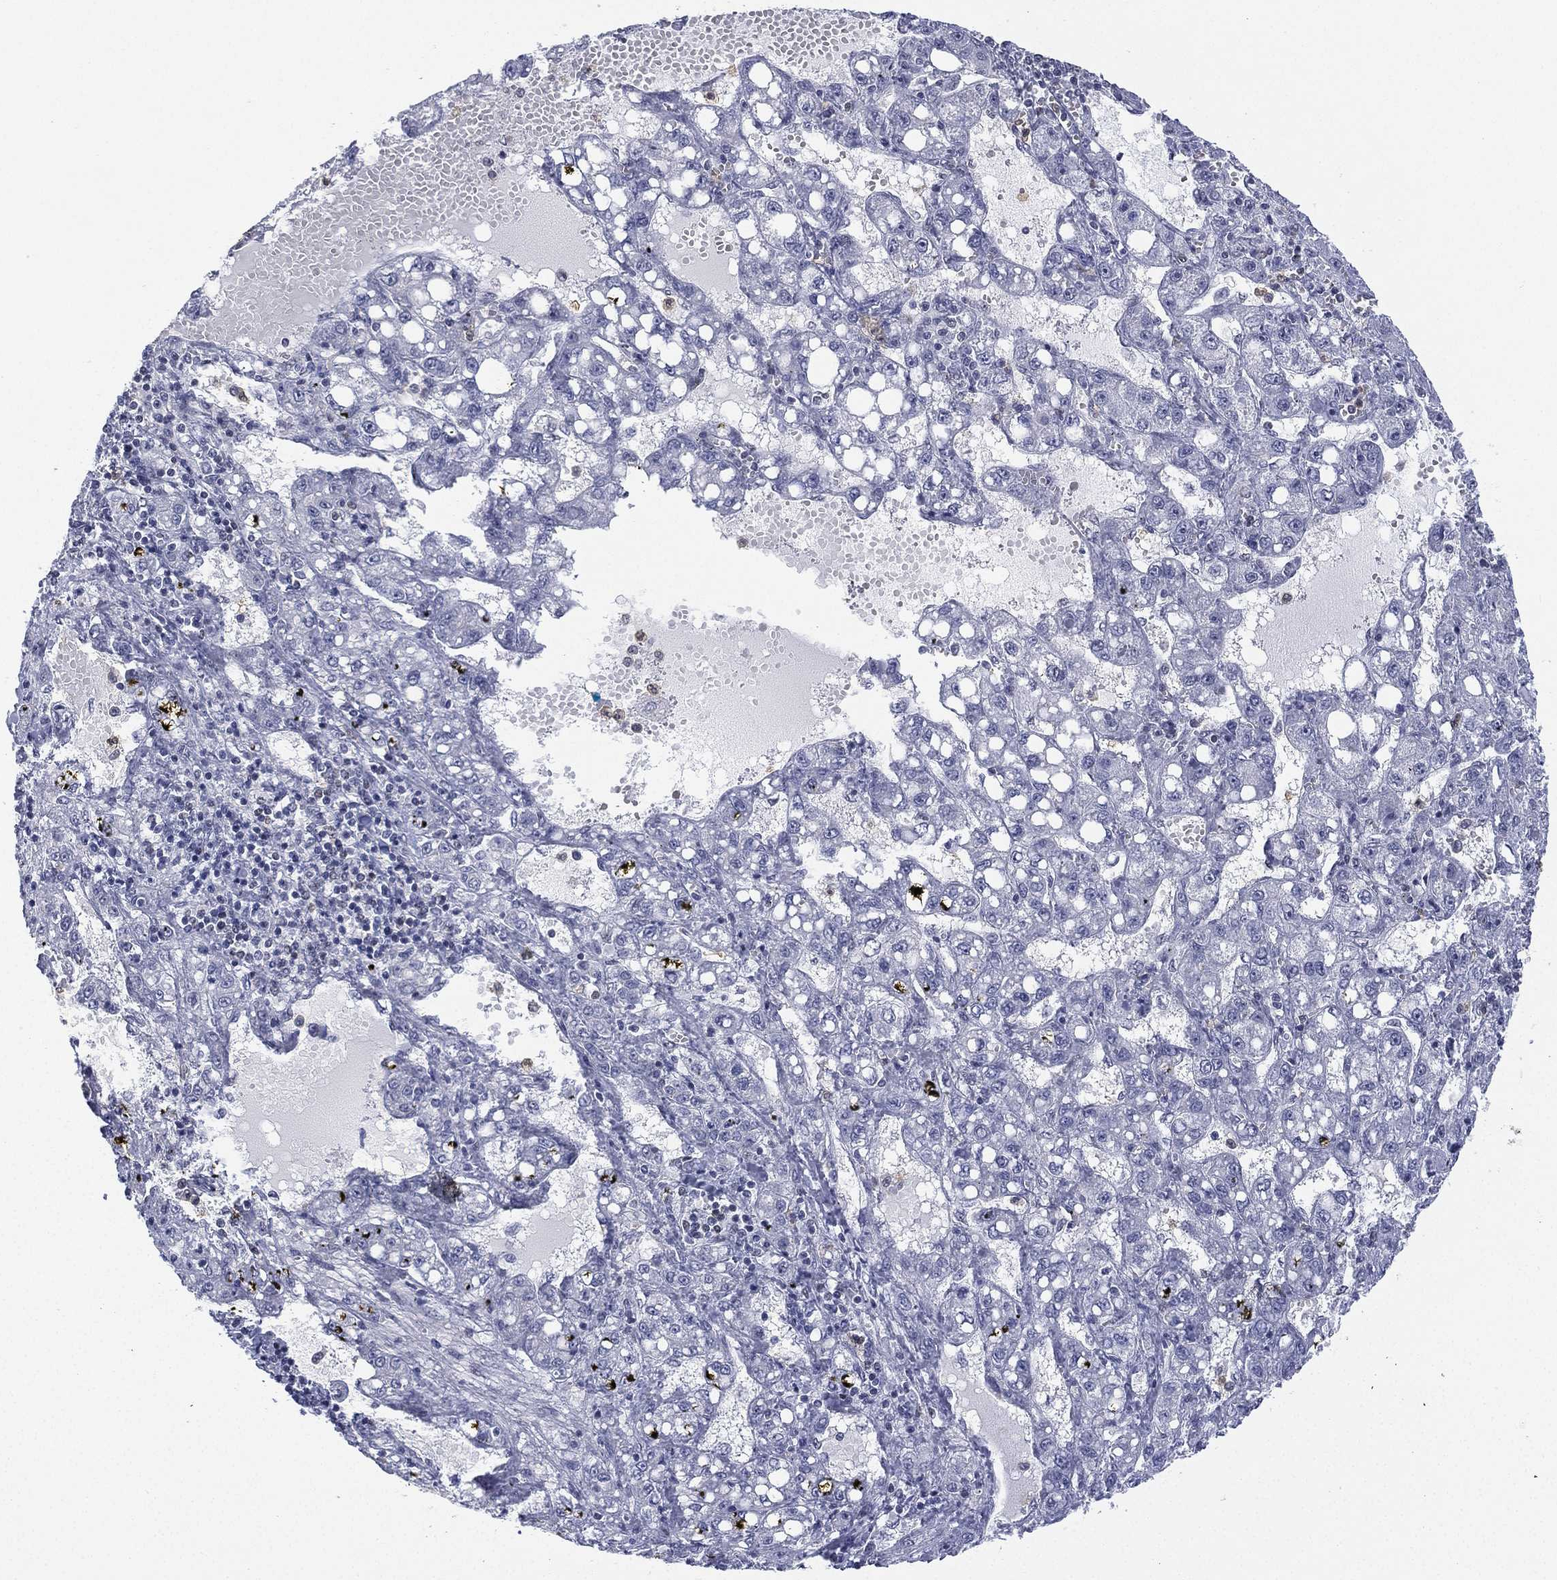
{"staining": {"intensity": "negative", "quantity": "none", "location": "none"}, "tissue": "liver cancer", "cell_type": "Tumor cells", "image_type": "cancer", "snomed": [{"axis": "morphology", "description": "Carcinoma, Hepatocellular, NOS"}, {"axis": "topography", "description": "Liver"}], "caption": "Liver hepatocellular carcinoma was stained to show a protein in brown. There is no significant positivity in tumor cells. (DAB (3,3'-diaminobenzidine) immunohistochemistry (IHC) with hematoxylin counter stain).", "gene": "ZNF711", "patient": {"sex": "female", "age": 65}}